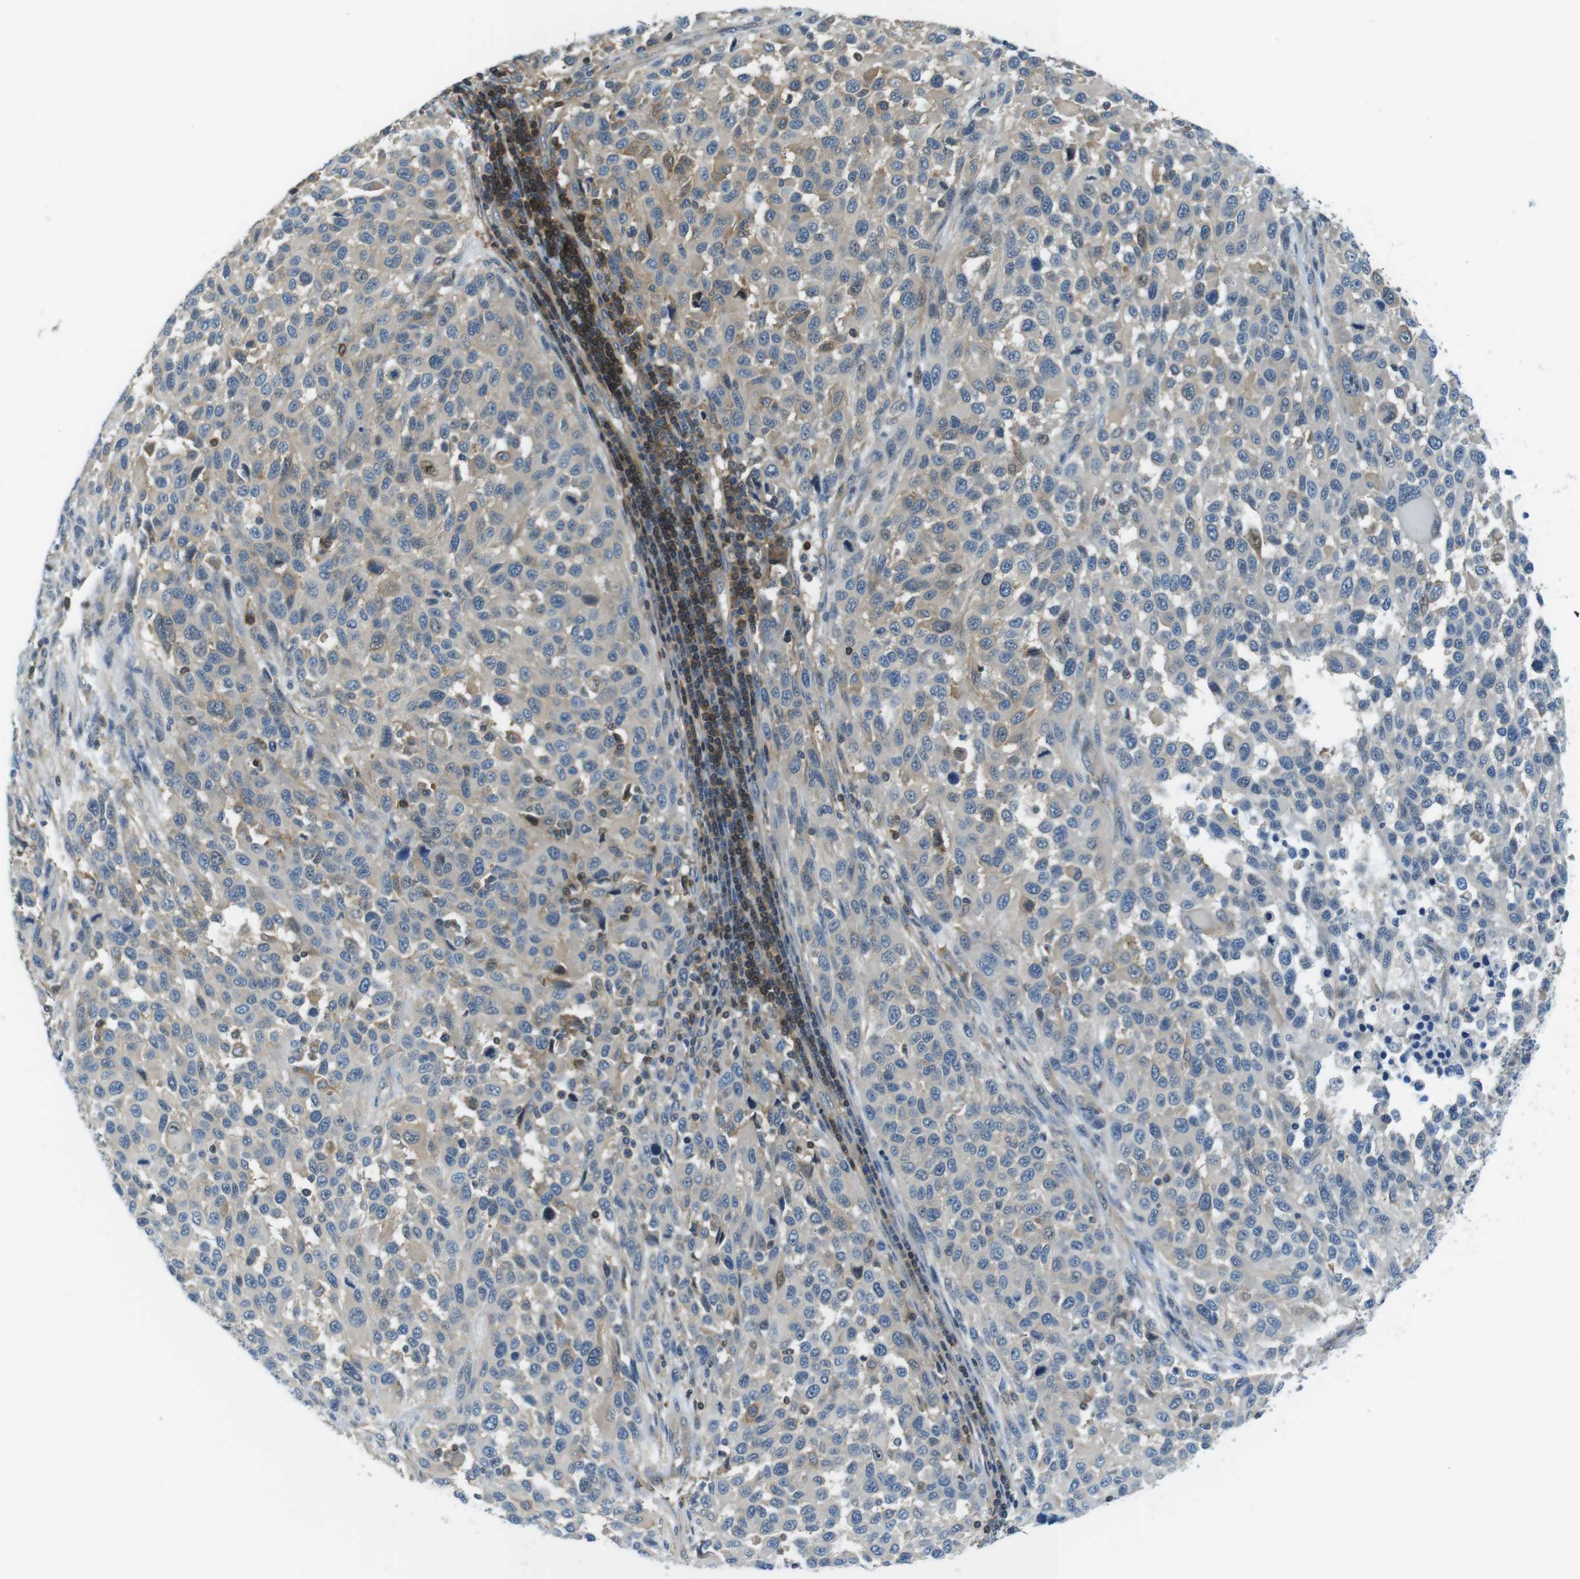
{"staining": {"intensity": "moderate", "quantity": "<25%", "location": "cytoplasmic/membranous"}, "tissue": "melanoma", "cell_type": "Tumor cells", "image_type": "cancer", "snomed": [{"axis": "morphology", "description": "Malignant melanoma, Metastatic site"}, {"axis": "topography", "description": "Lymph node"}], "caption": "Immunohistochemistry (IHC) image of neoplastic tissue: human melanoma stained using immunohistochemistry exhibits low levels of moderate protein expression localized specifically in the cytoplasmic/membranous of tumor cells, appearing as a cytoplasmic/membranous brown color.", "gene": "TES", "patient": {"sex": "male", "age": 61}}